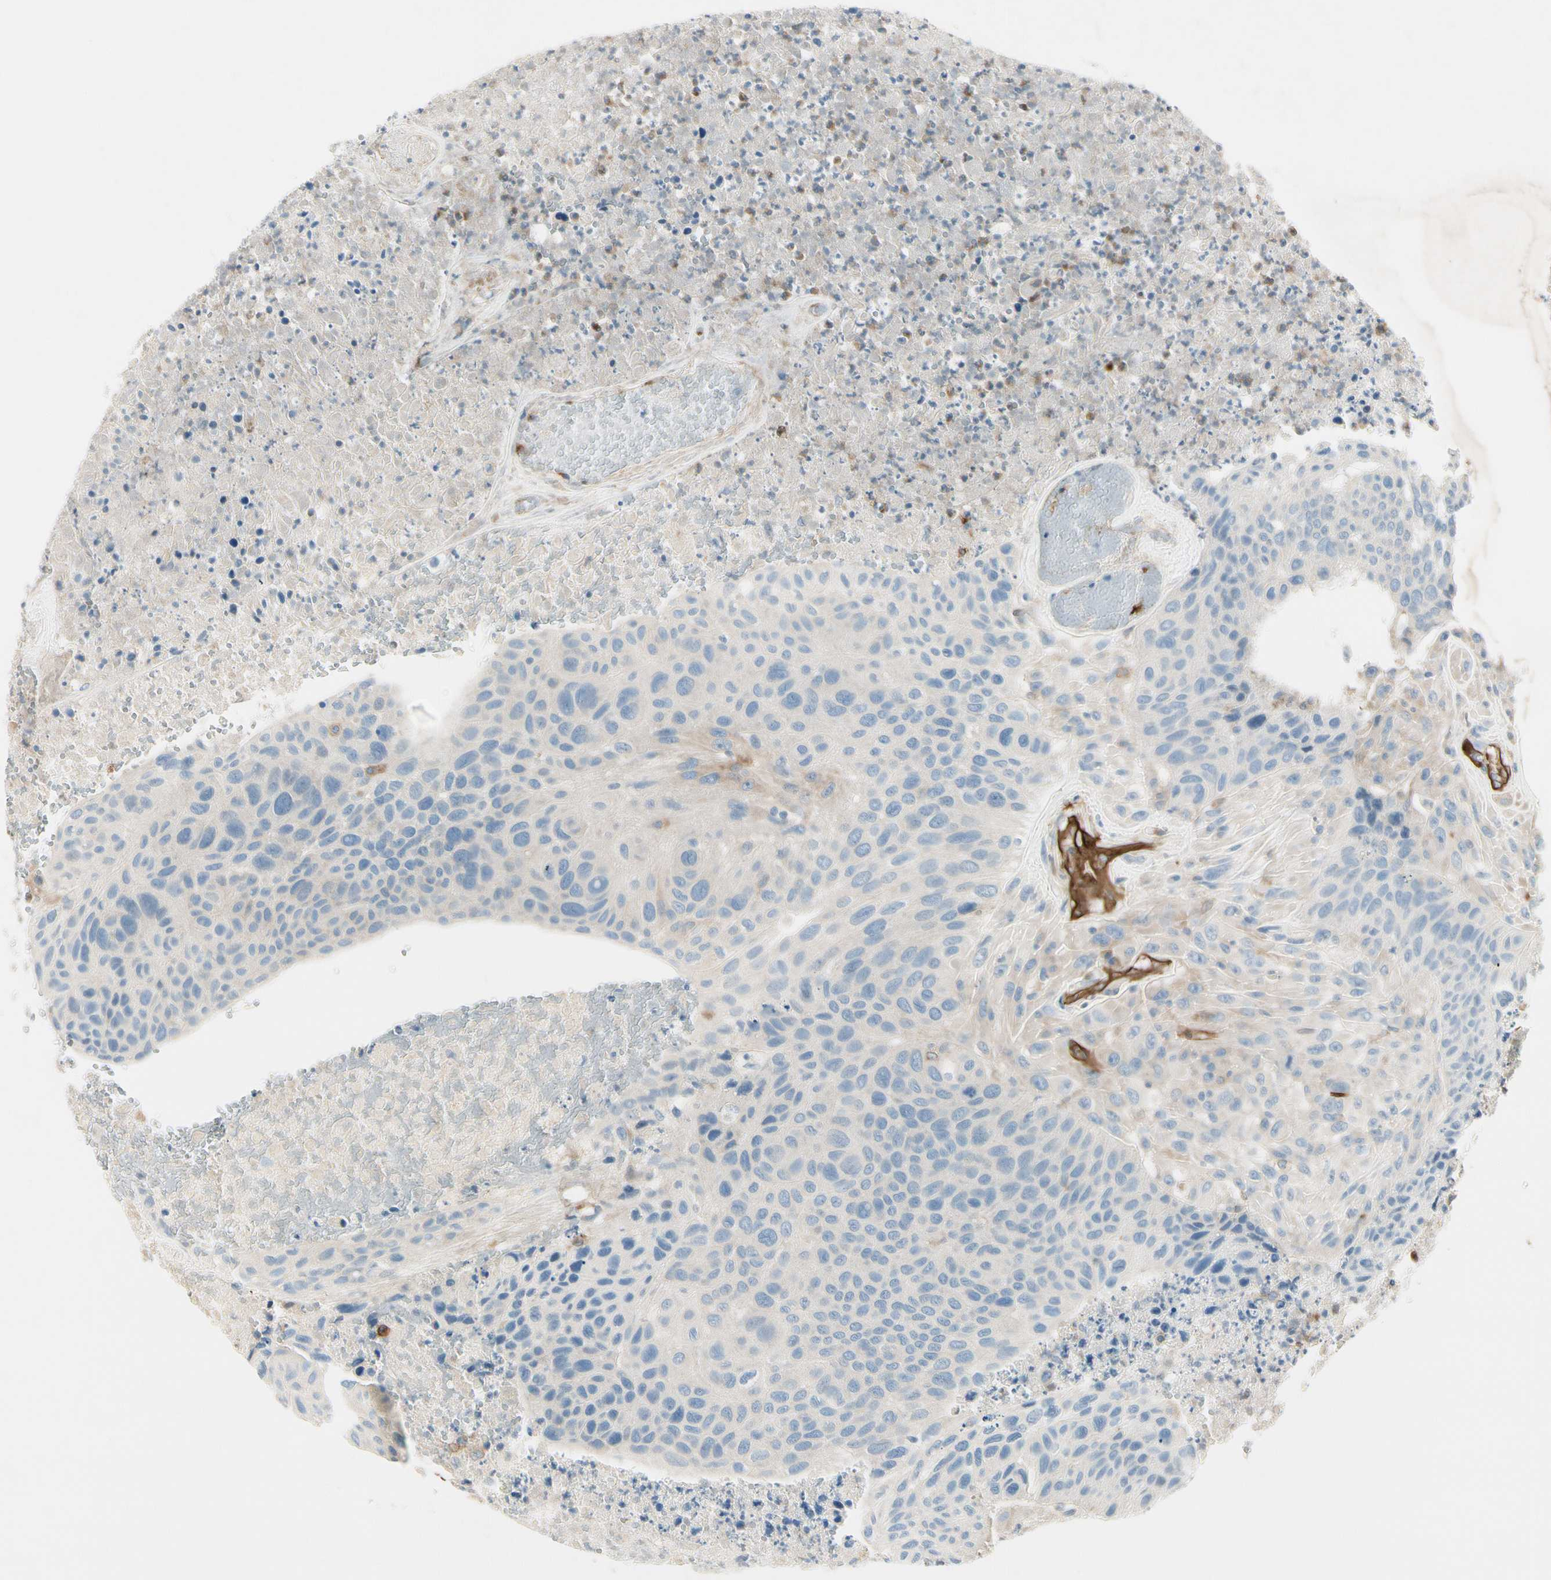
{"staining": {"intensity": "negative", "quantity": "none", "location": "none"}, "tissue": "urothelial cancer", "cell_type": "Tumor cells", "image_type": "cancer", "snomed": [{"axis": "morphology", "description": "Urothelial carcinoma, High grade"}, {"axis": "topography", "description": "Urinary bladder"}], "caption": "Urothelial cancer stained for a protein using immunohistochemistry shows no positivity tumor cells.", "gene": "CD93", "patient": {"sex": "male", "age": 66}}